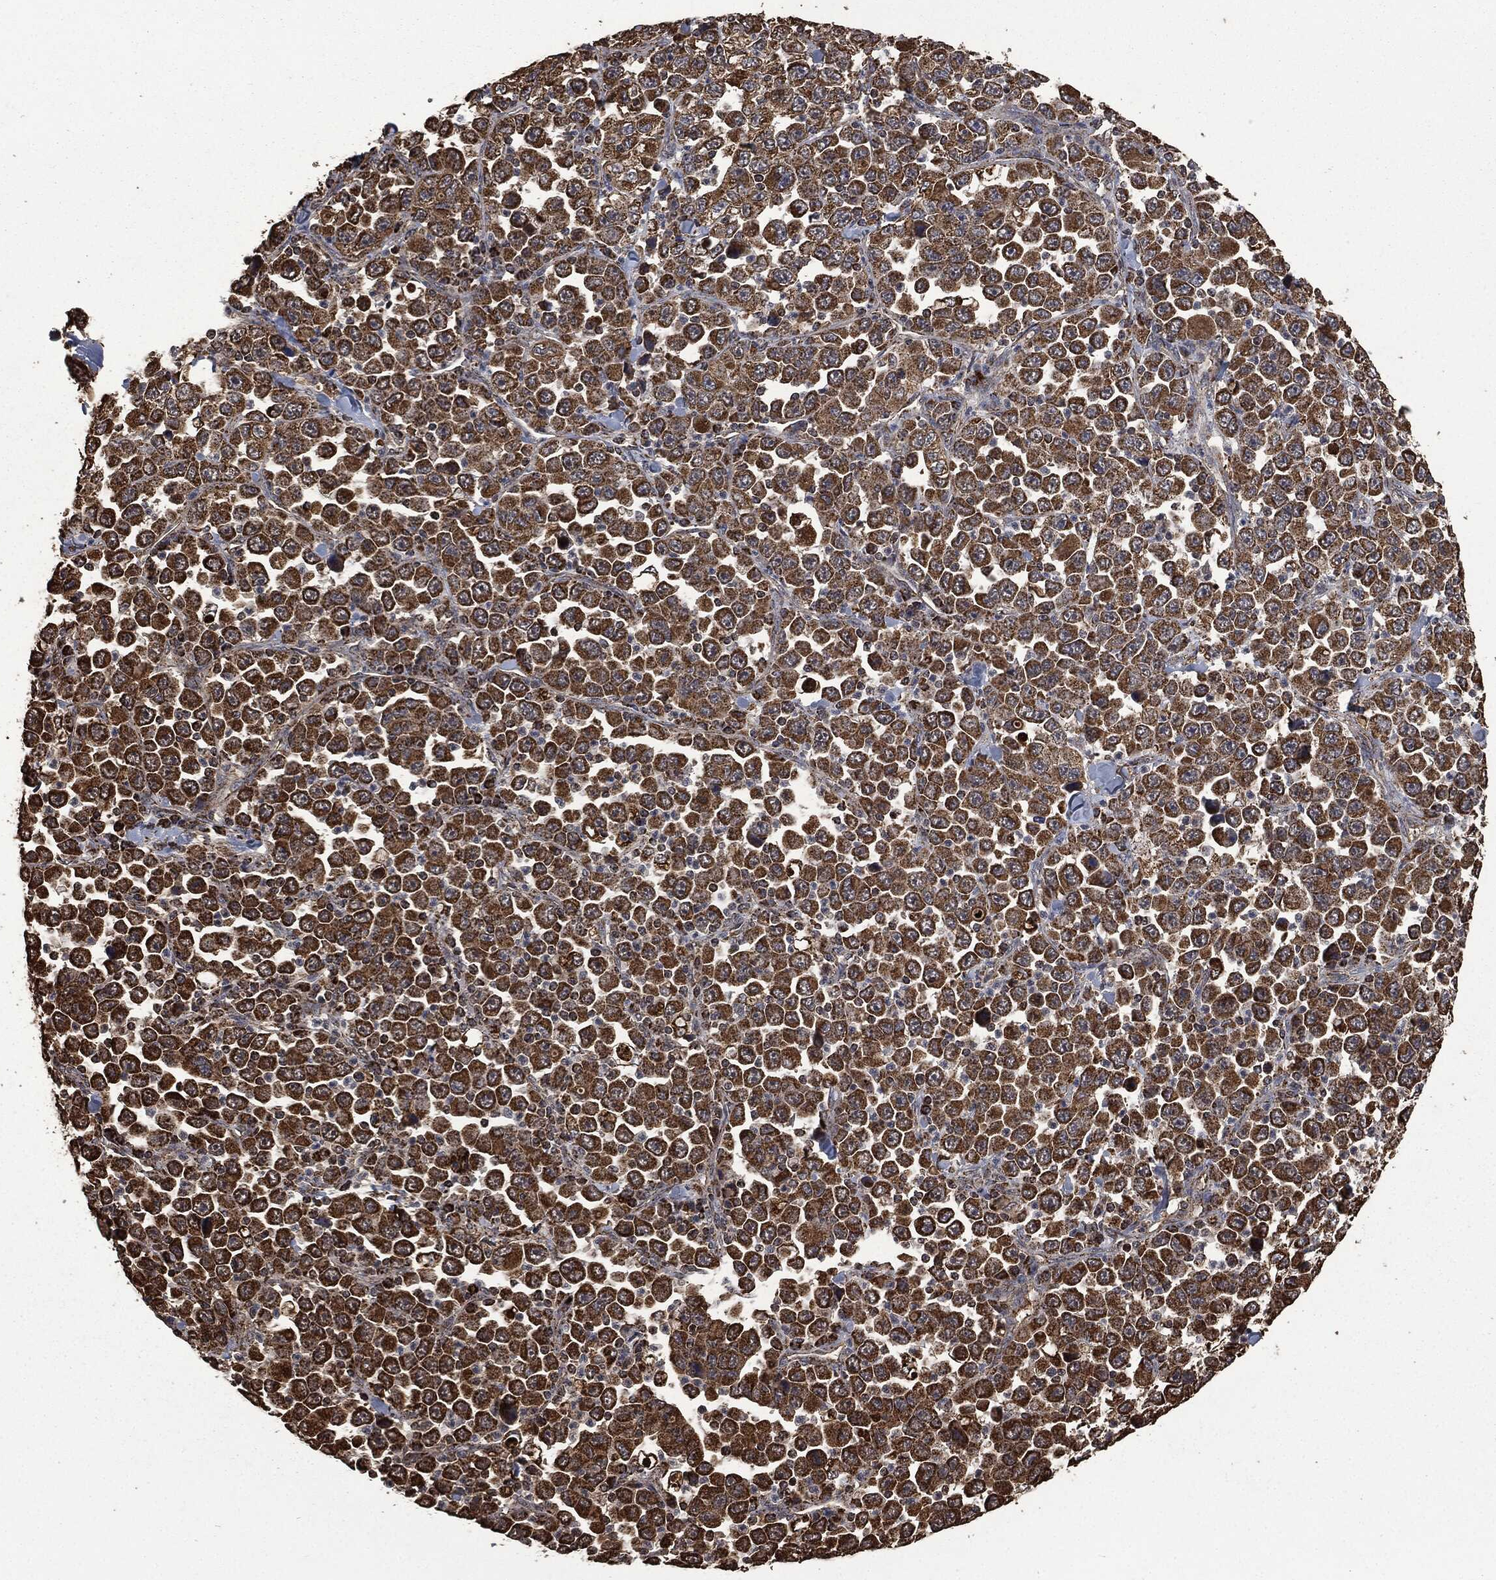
{"staining": {"intensity": "strong", "quantity": ">75%", "location": "cytoplasmic/membranous"}, "tissue": "stomach cancer", "cell_type": "Tumor cells", "image_type": "cancer", "snomed": [{"axis": "morphology", "description": "Normal tissue, NOS"}, {"axis": "morphology", "description": "Adenocarcinoma, NOS"}, {"axis": "topography", "description": "Stomach, upper"}, {"axis": "topography", "description": "Stomach"}], "caption": "The immunohistochemical stain labels strong cytoplasmic/membranous staining in tumor cells of adenocarcinoma (stomach) tissue. (DAB (3,3'-diaminobenzidine) = brown stain, brightfield microscopy at high magnification).", "gene": "LIG3", "patient": {"sex": "male", "age": 59}}